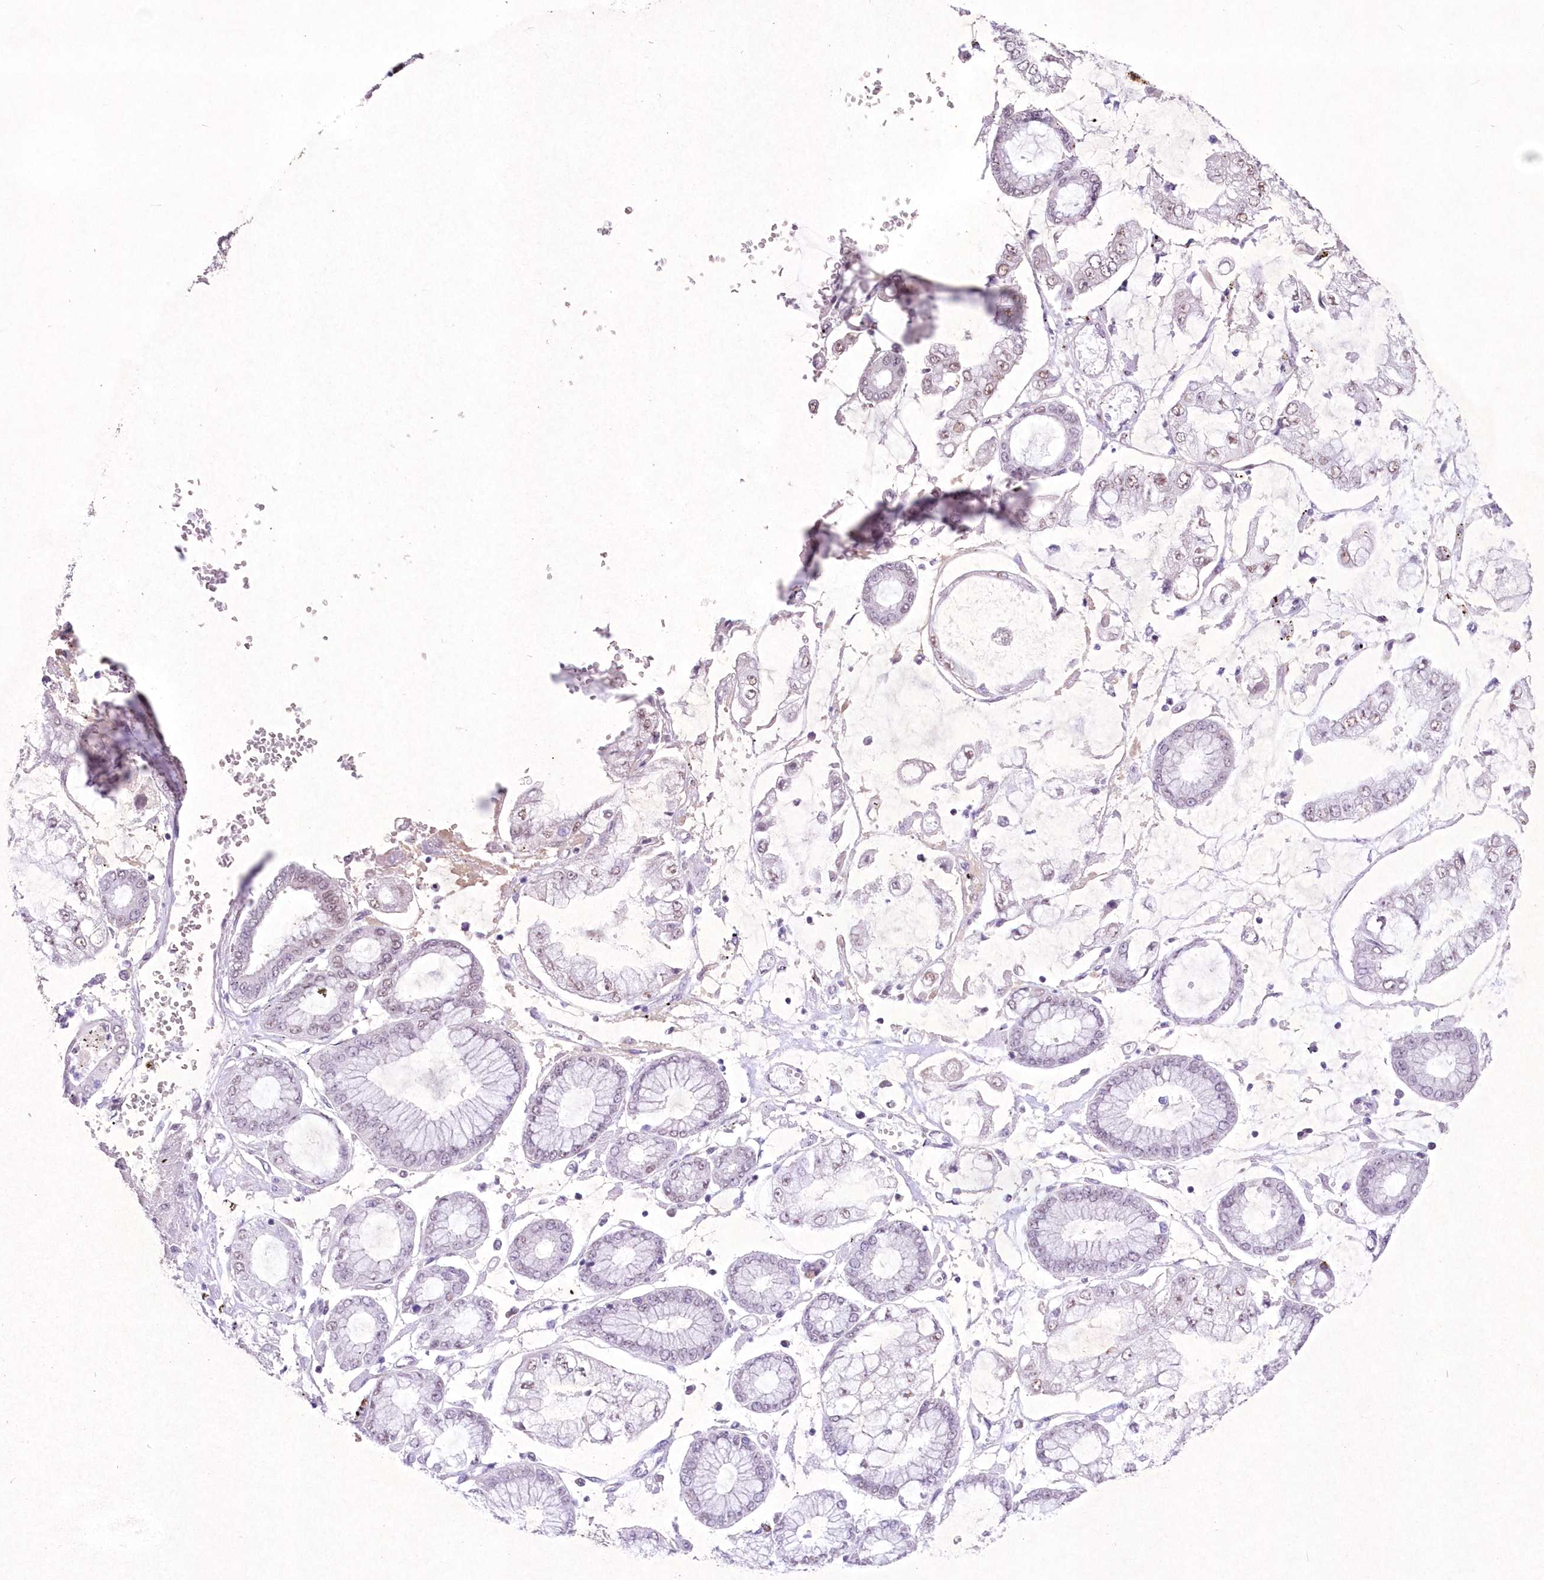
{"staining": {"intensity": "negative", "quantity": "none", "location": "none"}, "tissue": "stomach cancer", "cell_type": "Tumor cells", "image_type": "cancer", "snomed": [{"axis": "morphology", "description": "Adenocarcinoma, NOS"}, {"axis": "topography", "description": "Stomach"}], "caption": "DAB immunohistochemical staining of human stomach adenocarcinoma displays no significant expression in tumor cells.", "gene": "RBM27", "patient": {"sex": "male", "age": 76}}